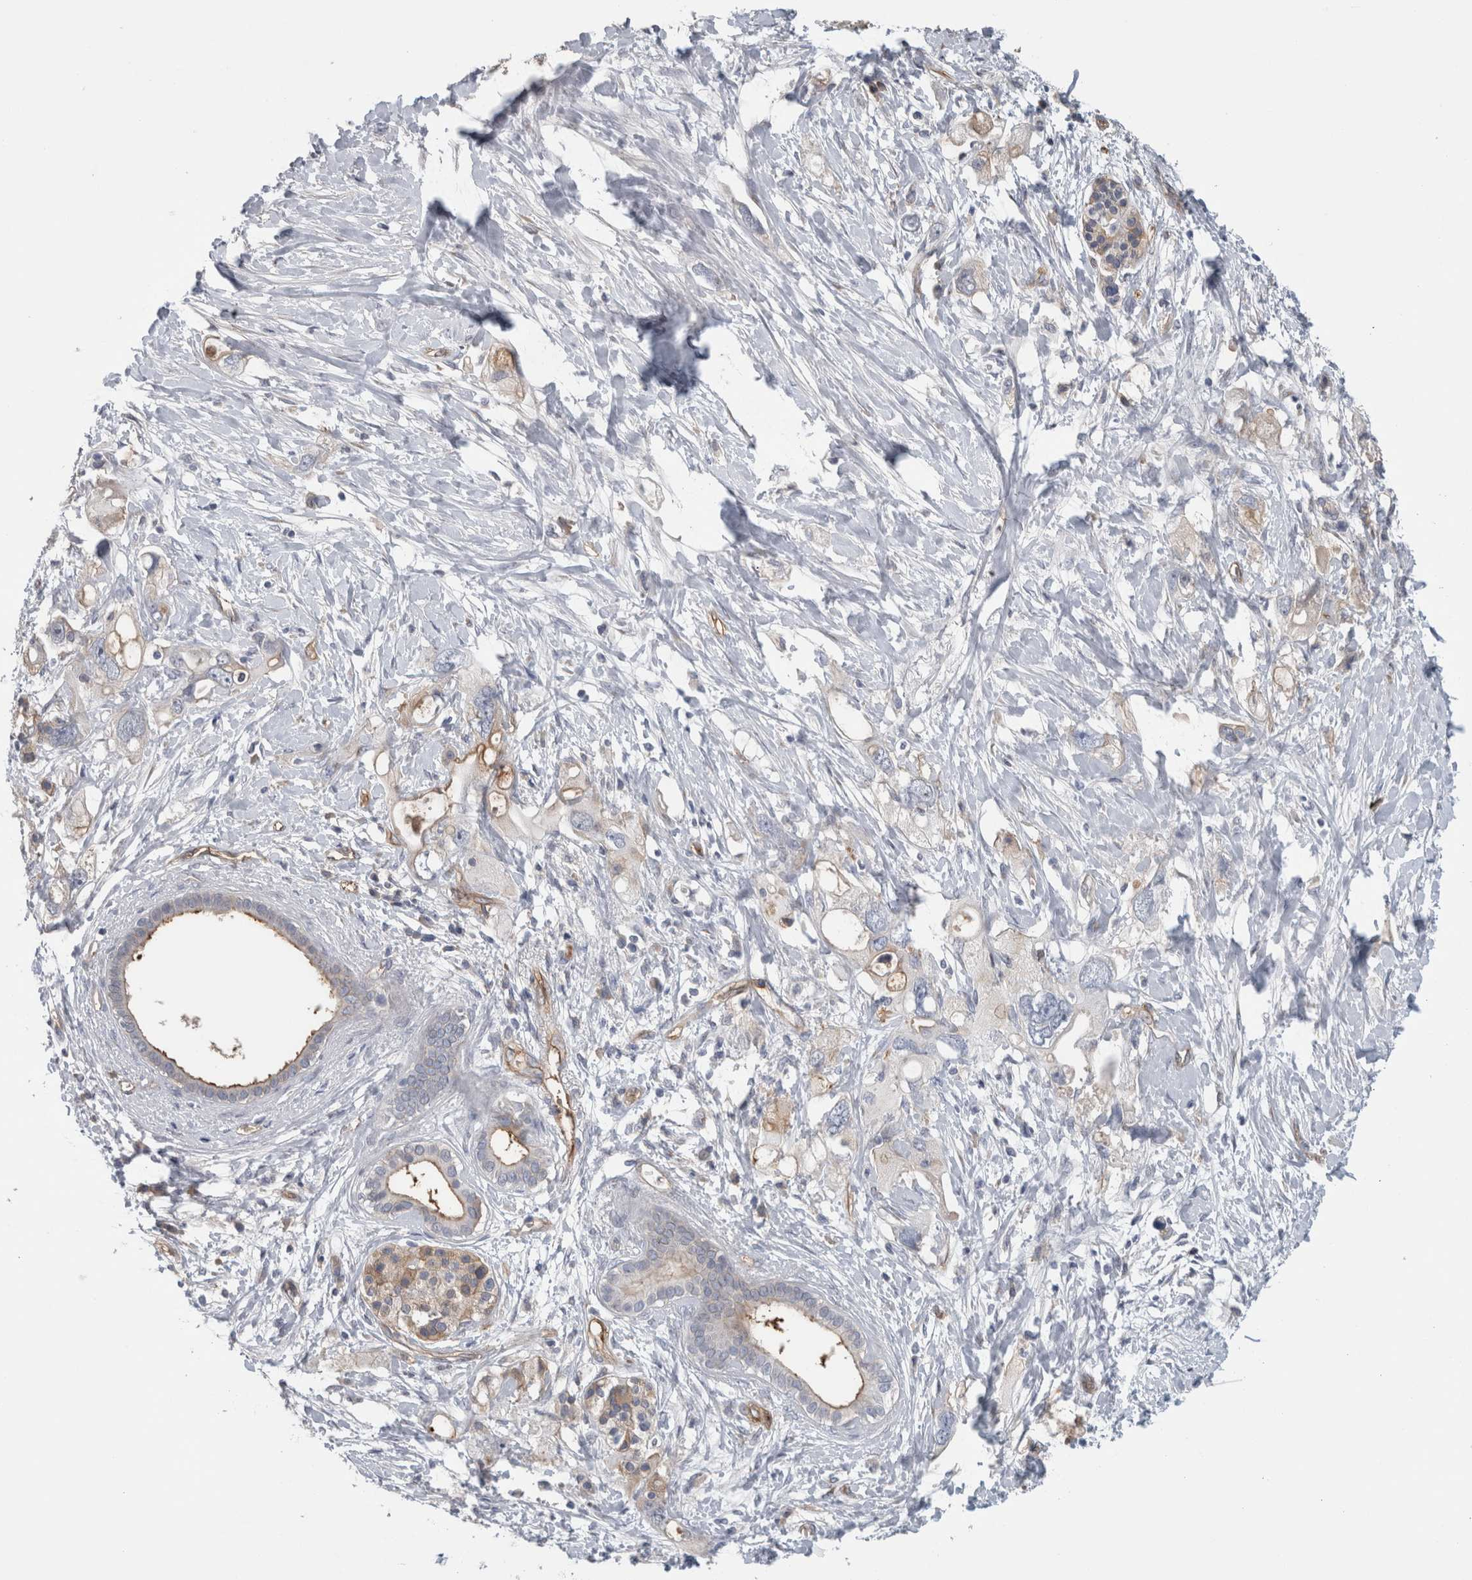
{"staining": {"intensity": "negative", "quantity": "none", "location": "none"}, "tissue": "pancreatic cancer", "cell_type": "Tumor cells", "image_type": "cancer", "snomed": [{"axis": "morphology", "description": "Adenocarcinoma, NOS"}, {"axis": "topography", "description": "Pancreas"}], "caption": "The photomicrograph exhibits no staining of tumor cells in pancreatic adenocarcinoma.", "gene": "CD59", "patient": {"sex": "female", "age": 56}}